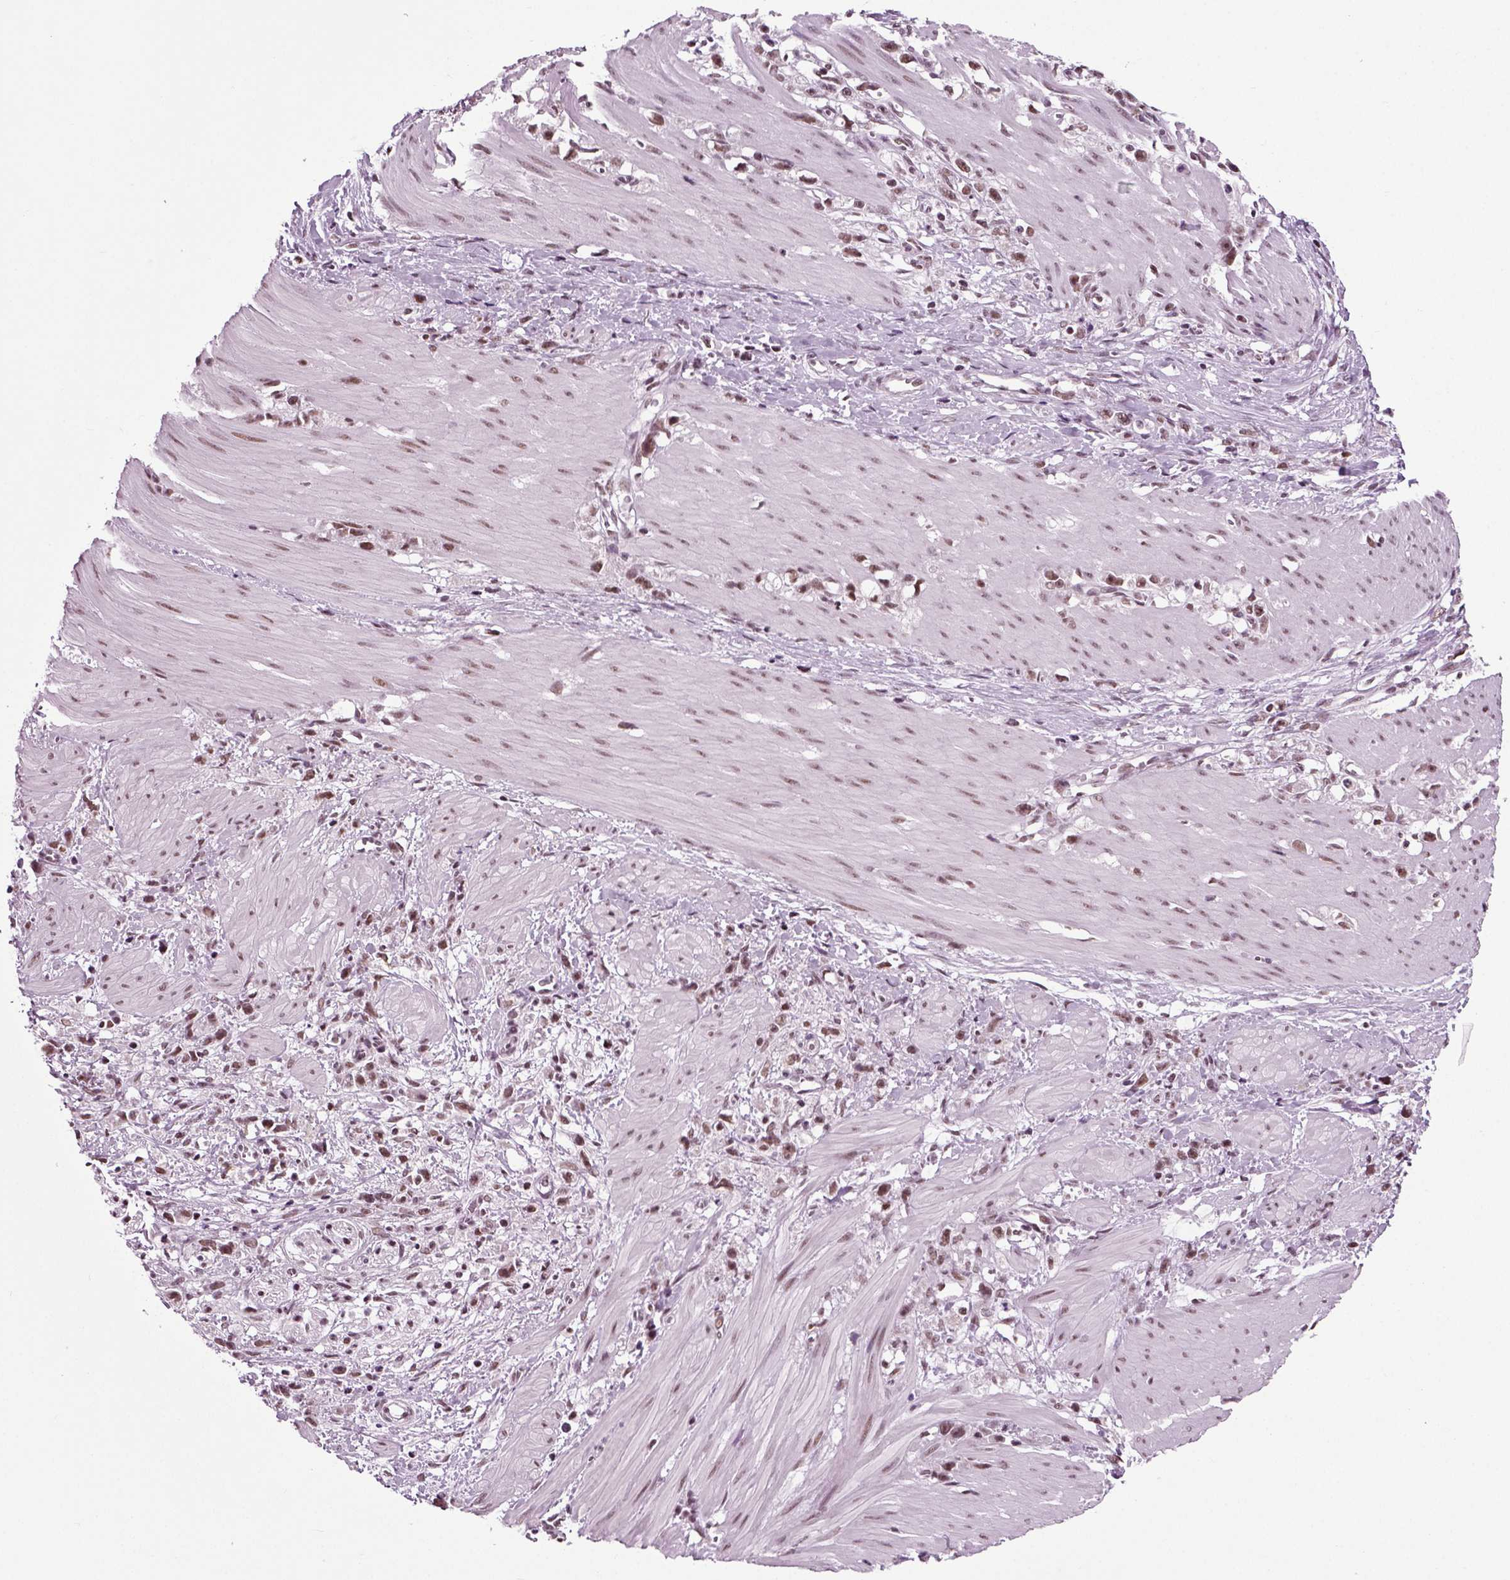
{"staining": {"intensity": "moderate", "quantity": ">75%", "location": "nuclear"}, "tissue": "stomach cancer", "cell_type": "Tumor cells", "image_type": "cancer", "snomed": [{"axis": "morphology", "description": "Adenocarcinoma, NOS"}, {"axis": "topography", "description": "Stomach"}], "caption": "DAB (3,3'-diaminobenzidine) immunohistochemical staining of stomach adenocarcinoma exhibits moderate nuclear protein expression in about >75% of tumor cells.", "gene": "RCOR3", "patient": {"sex": "female", "age": 59}}